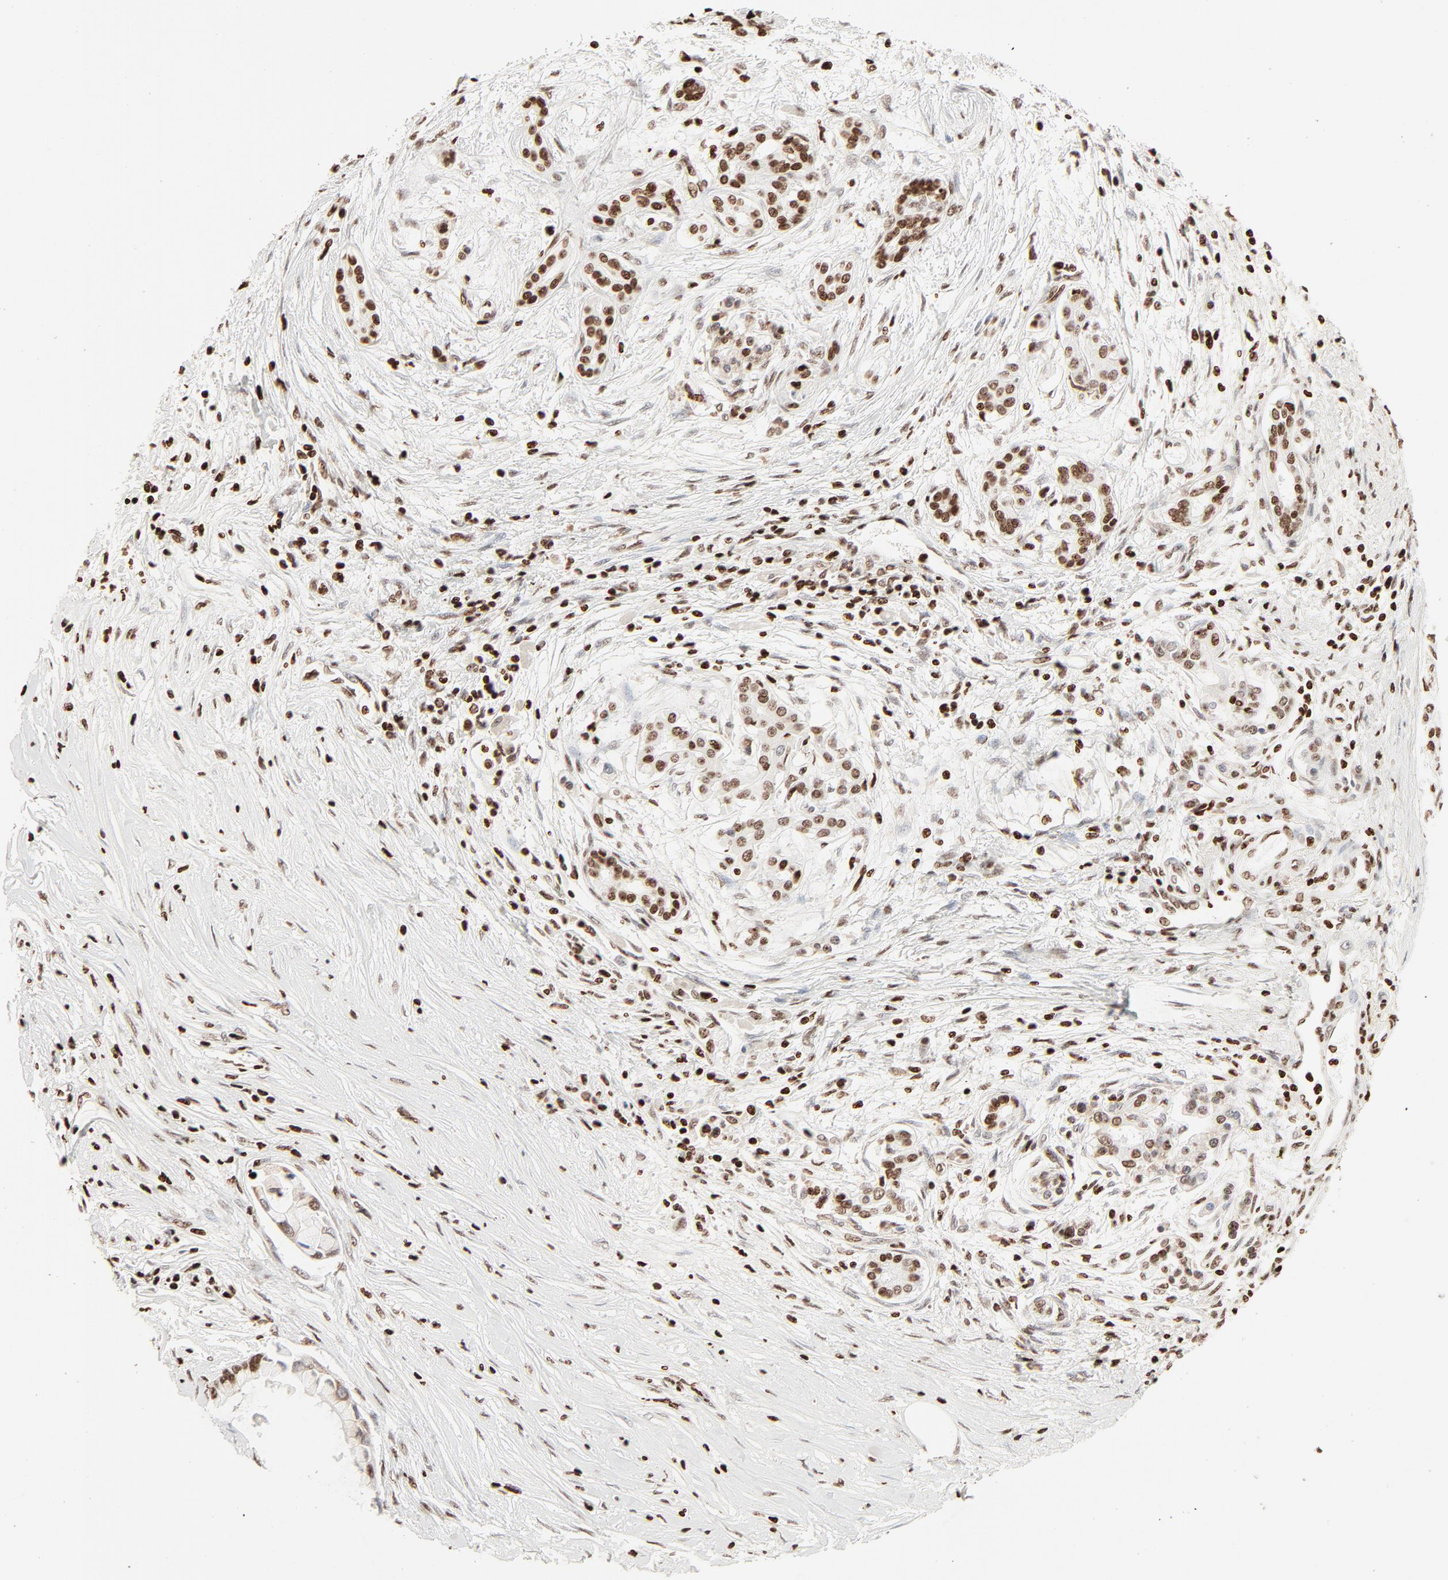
{"staining": {"intensity": "moderate", "quantity": ">75%", "location": "nuclear"}, "tissue": "pancreatic cancer", "cell_type": "Tumor cells", "image_type": "cancer", "snomed": [{"axis": "morphology", "description": "Adenocarcinoma, NOS"}, {"axis": "topography", "description": "Pancreas"}], "caption": "DAB immunohistochemical staining of human pancreatic adenocarcinoma exhibits moderate nuclear protein staining in approximately >75% of tumor cells.", "gene": "HMGB2", "patient": {"sex": "female", "age": 59}}